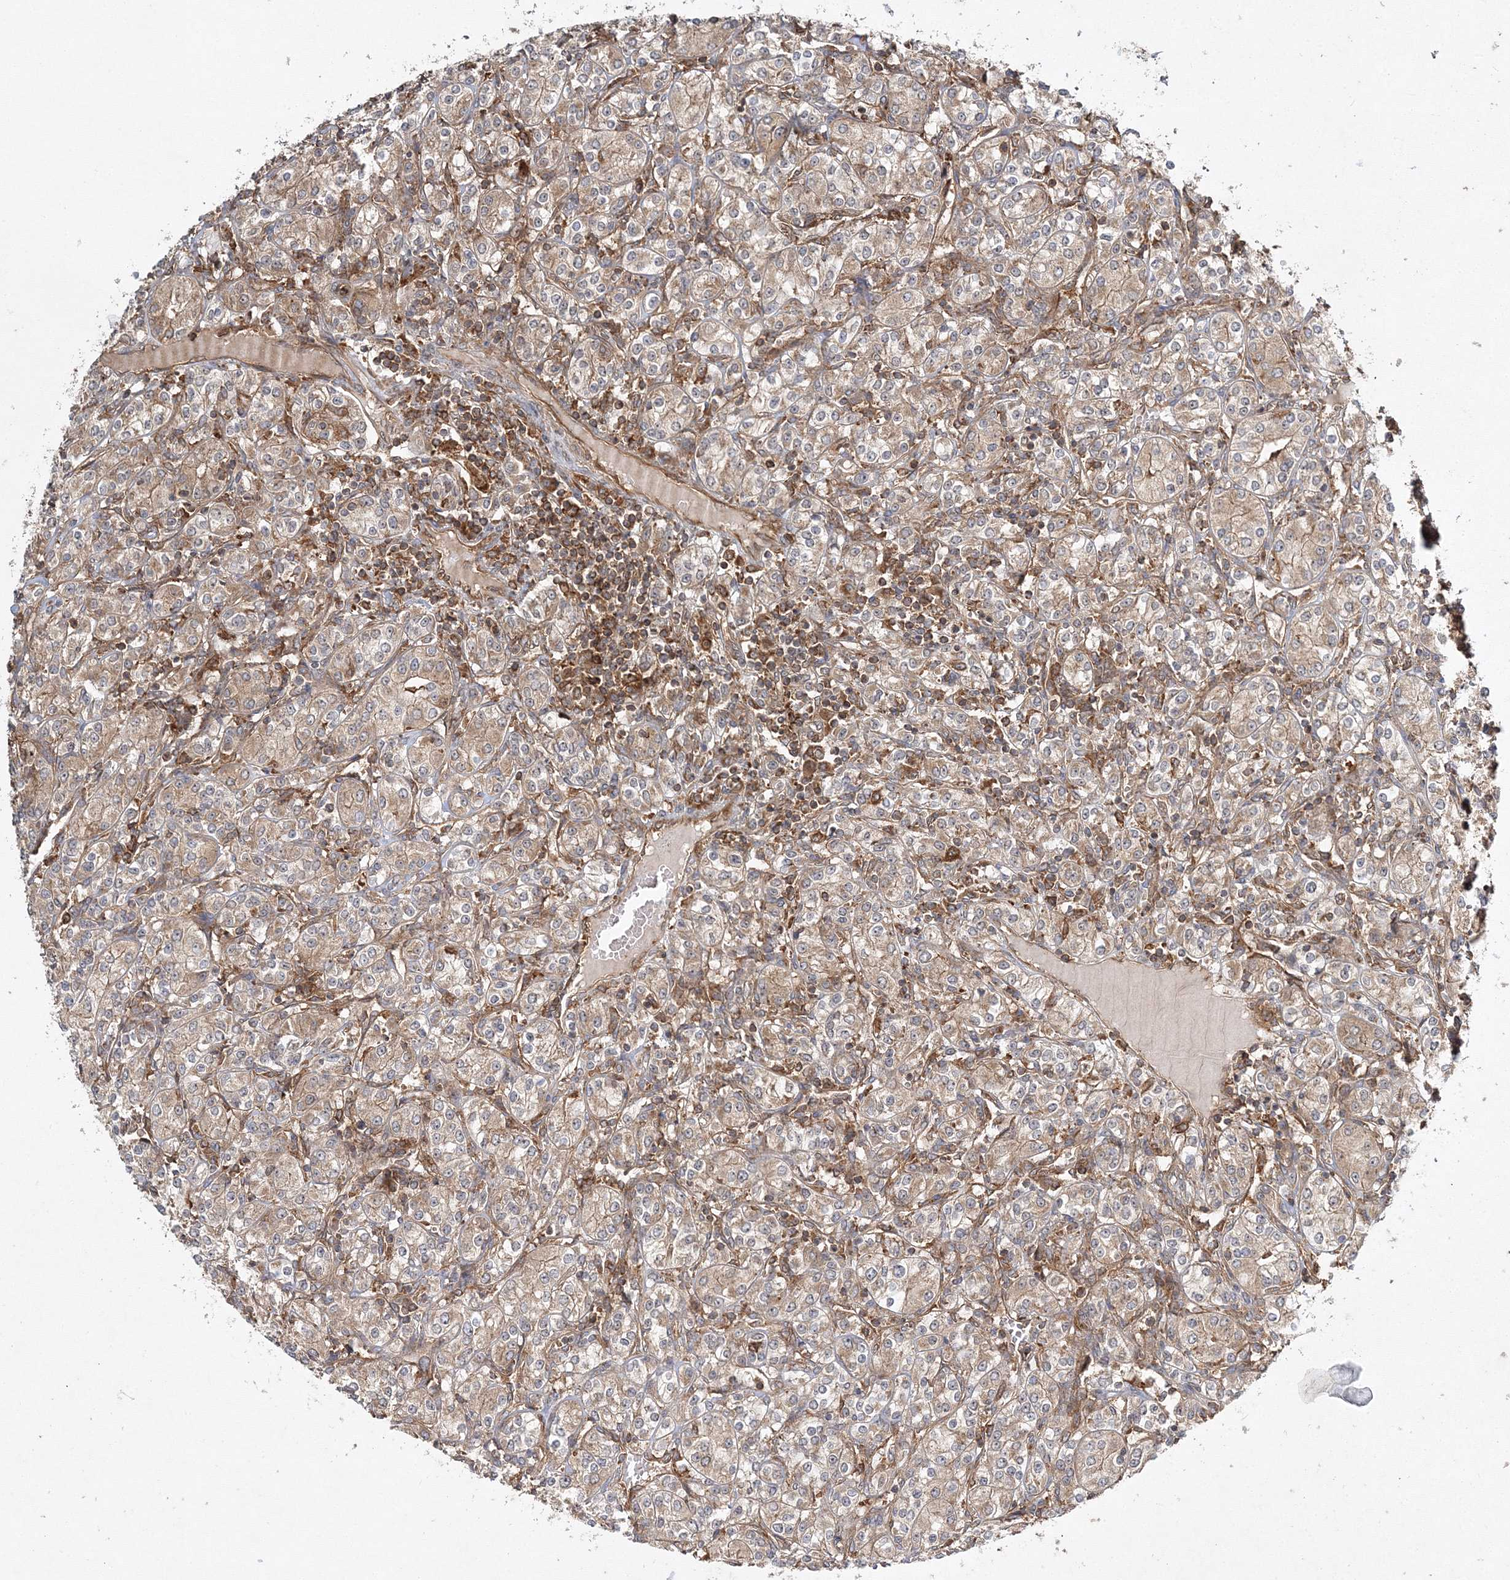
{"staining": {"intensity": "weak", "quantity": "25%-75%", "location": "cytoplasmic/membranous"}, "tissue": "renal cancer", "cell_type": "Tumor cells", "image_type": "cancer", "snomed": [{"axis": "morphology", "description": "Adenocarcinoma, NOS"}, {"axis": "topography", "description": "Kidney"}], "caption": "The immunohistochemical stain labels weak cytoplasmic/membranous staining in tumor cells of renal cancer tissue.", "gene": "WDR37", "patient": {"sex": "male", "age": 77}}